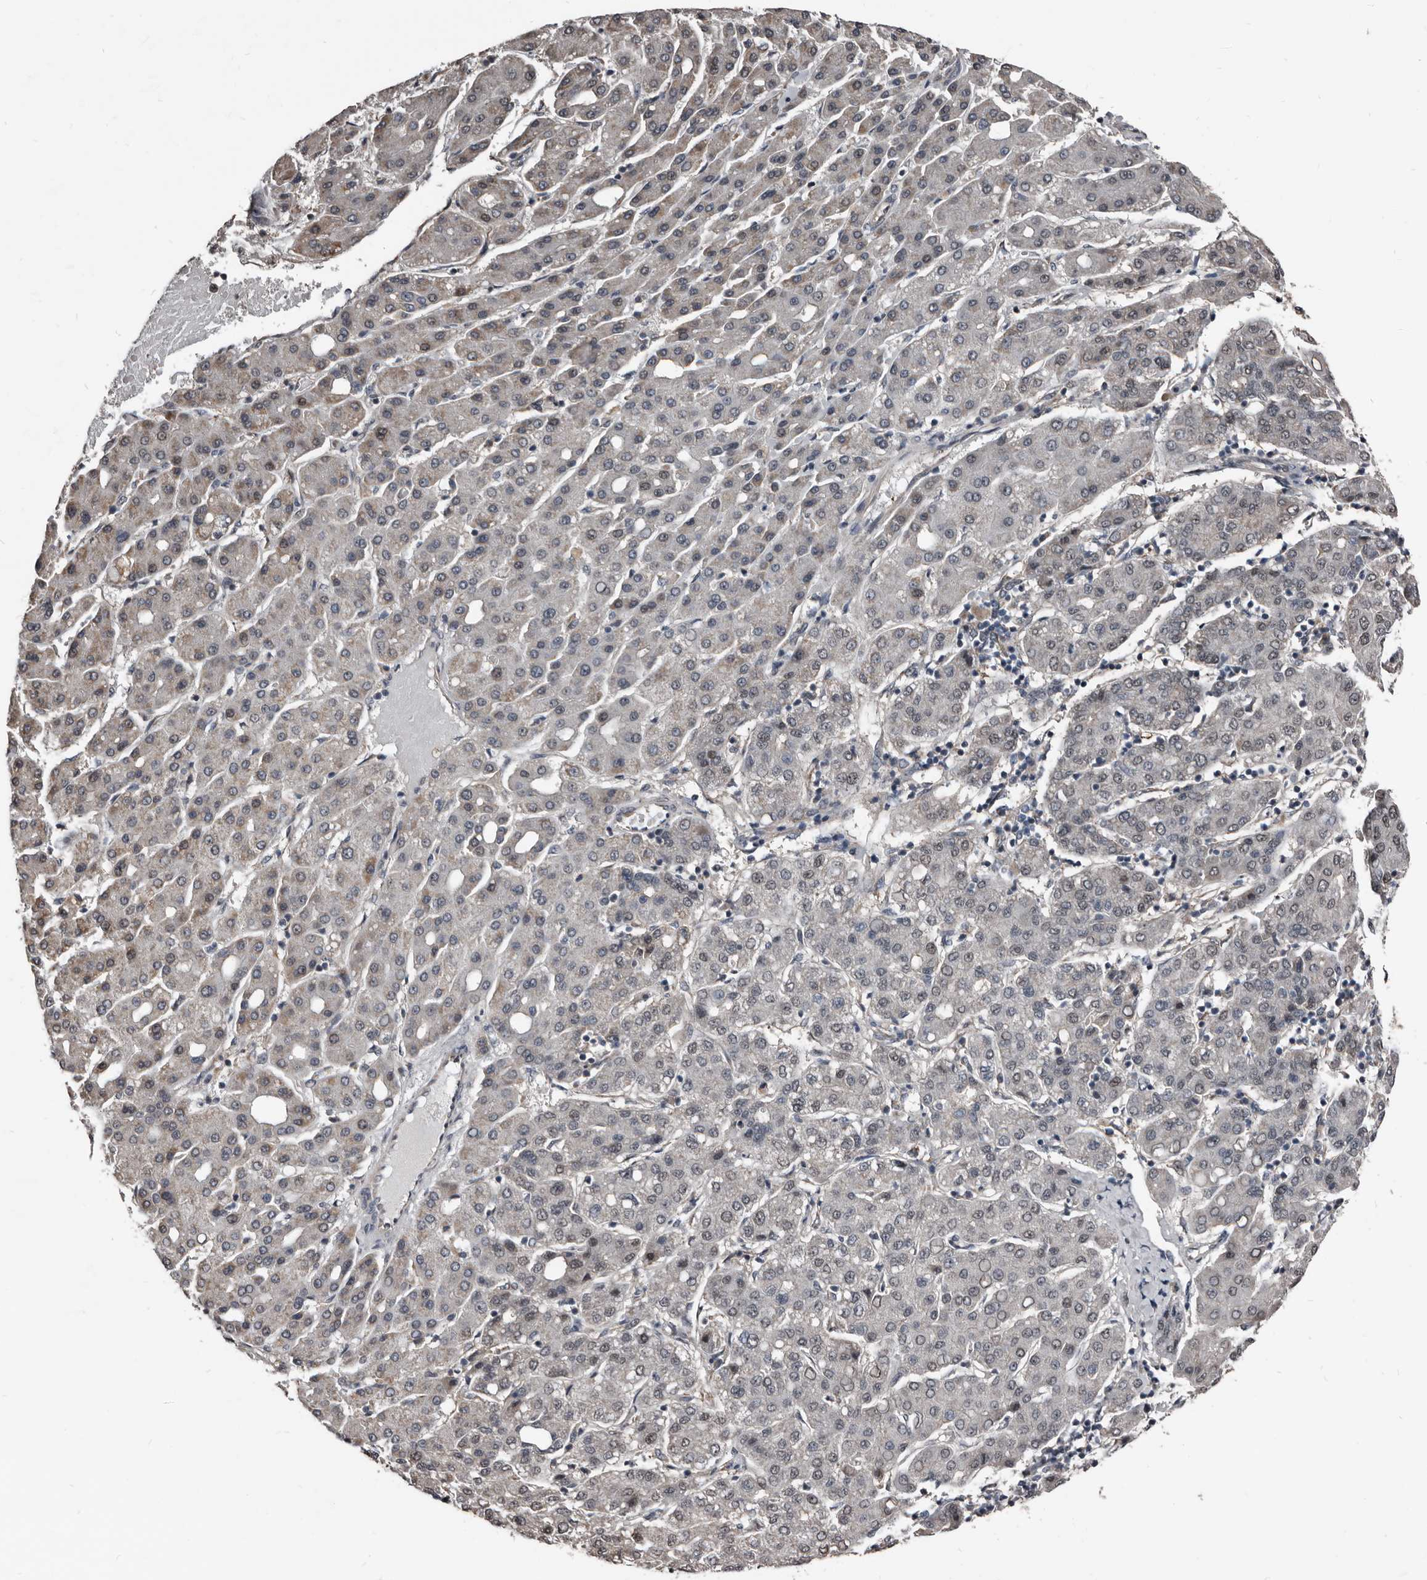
{"staining": {"intensity": "weak", "quantity": "<25%", "location": "cytoplasmic/membranous"}, "tissue": "liver cancer", "cell_type": "Tumor cells", "image_type": "cancer", "snomed": [{"axis": "morphology", "description": "Carcinoma, Hepatocellular, NOS"}, {"axis": "topography", "description": "Liver"}], "caption": "The histopathology image demonstrates no staining of tumor cells in liver cancer (hepatocellular carcinoma). Nuclei are stained in blue.", "gene": "DHPS", "patient": {"sex": "male", "age": 65}}